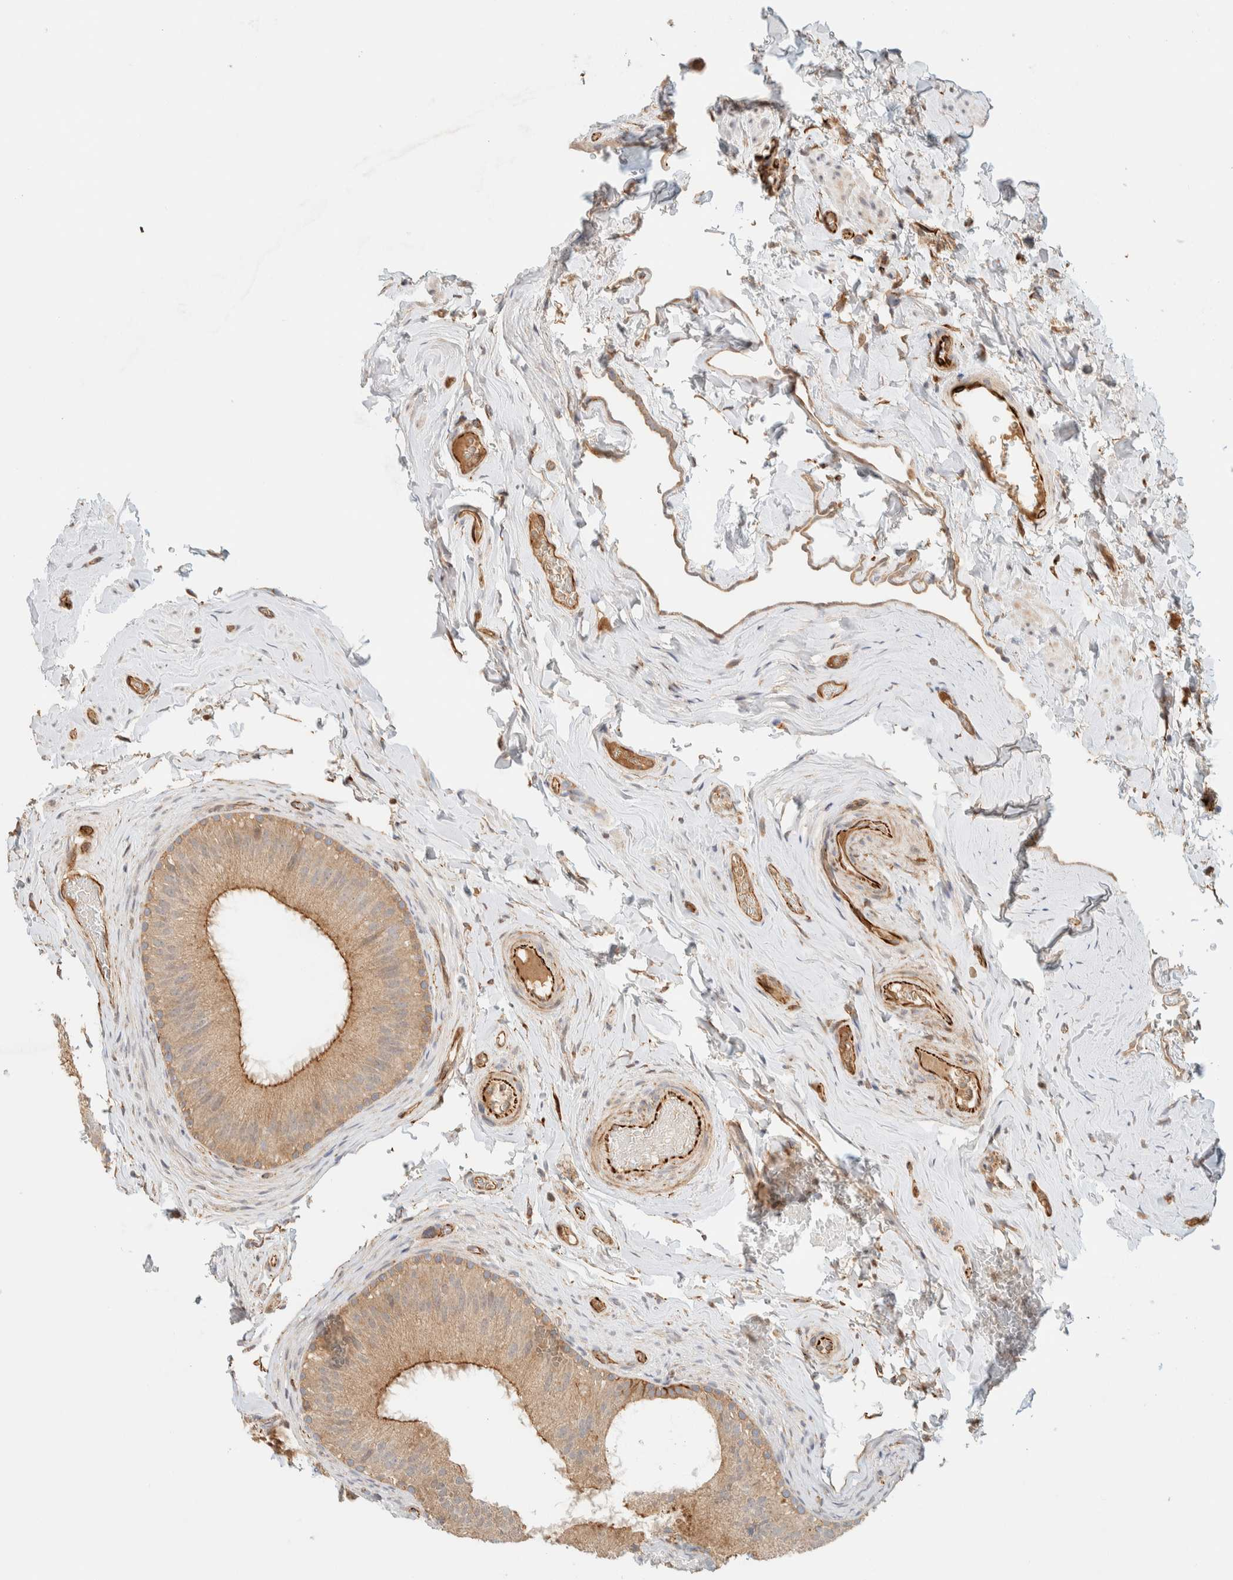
{"staining": {"intensity": "moderate", "quantity": ">75%", "location": "cytoplasmic/membranous"}, "tissue": "epididymis", "cell_type": "Glandular cells", "image_type": "normal", "snomed": [{"axis": "morphology", "description": "Normal tissue, NOS"}, {"axis": "topography", "description": "Vascular tissue"}, {"axis": "topography", "description": "Epididymis"}], "caption": "An image of epididymis stained for a protein reveals moderate cytoplasmic/membranous brown staining in glandular cells.", "gene": "FAT1", "patient": {"sex": "male", "age": 49}}